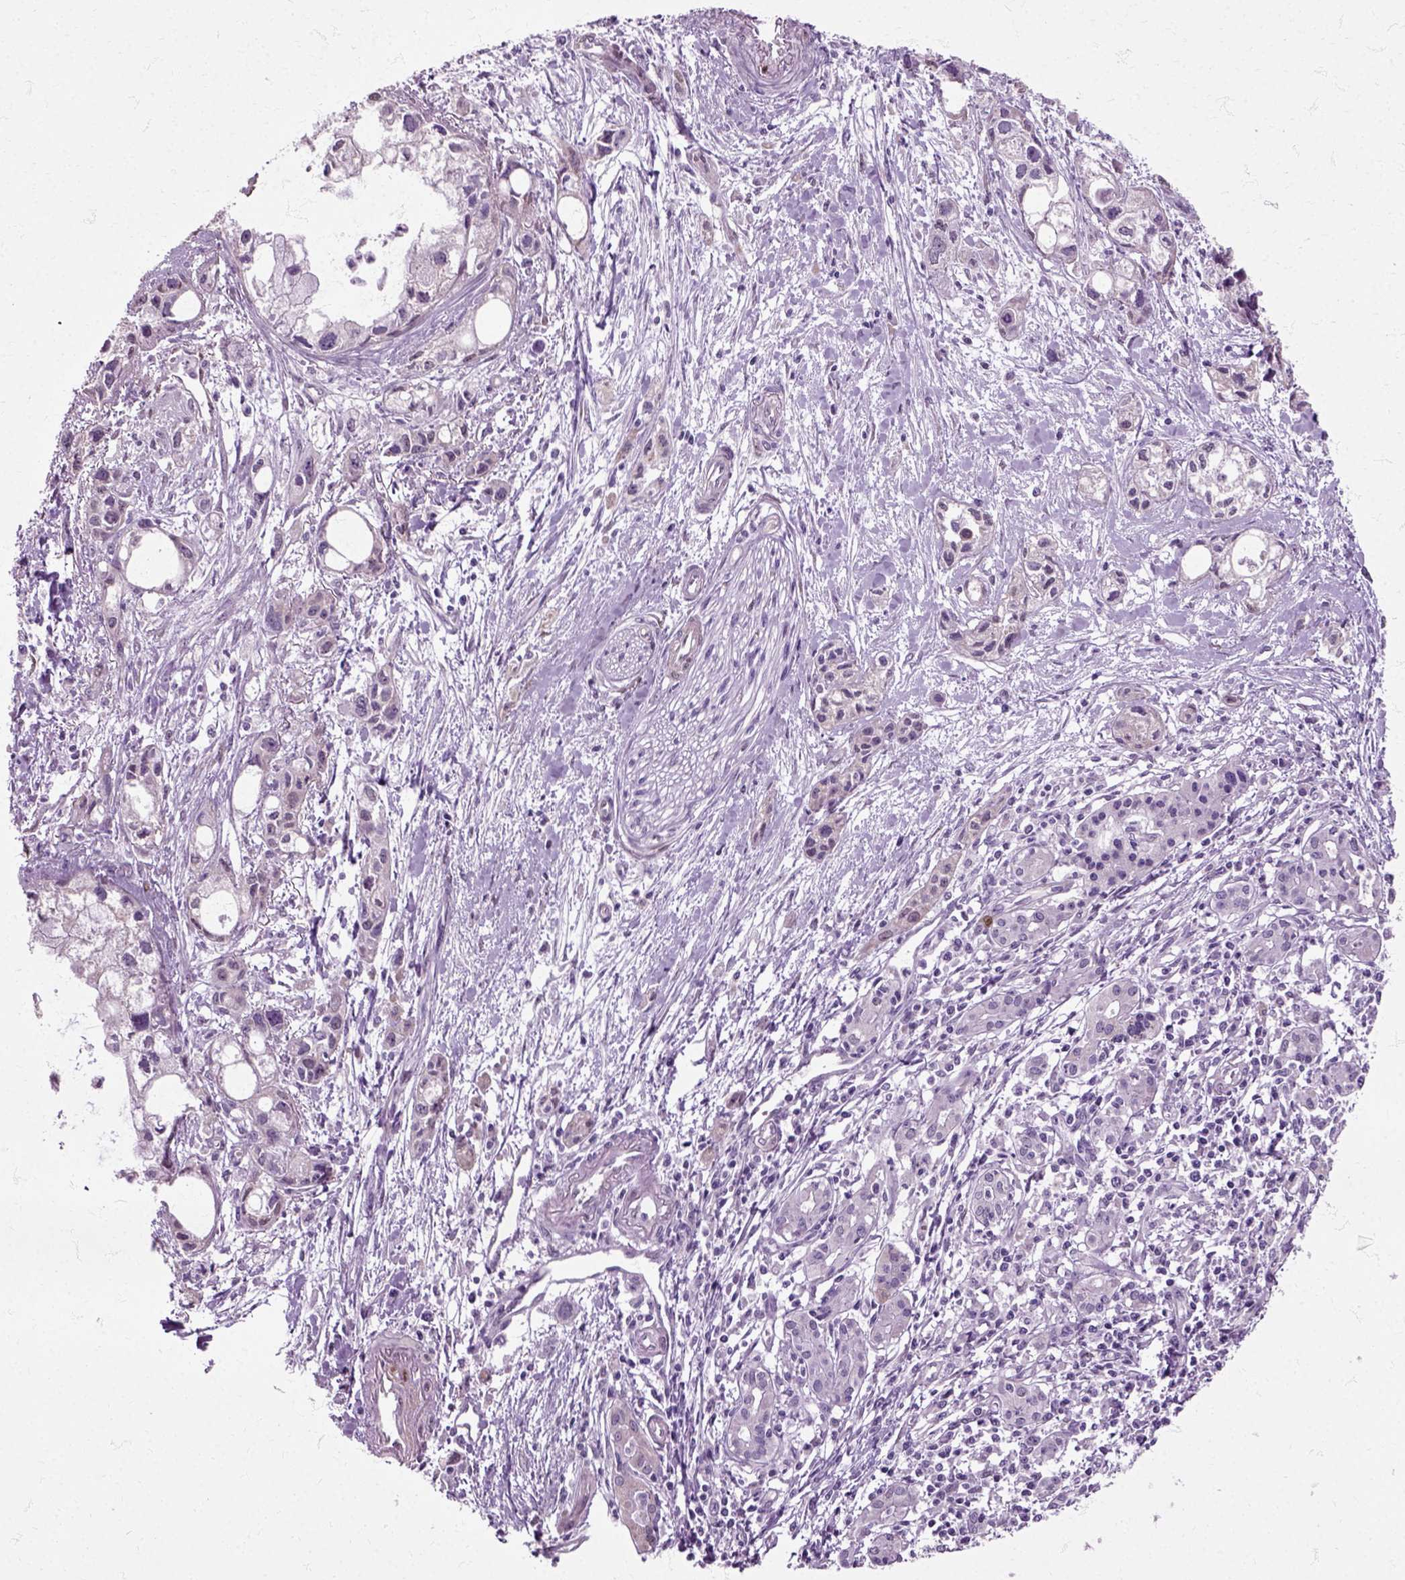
{"staining": {"intensity": "negative", "quantity": "none", "location": "none"}, "tissue": "pancreatic cancer", "cell_type": "Tumor cells", "image_type": "cancer", "snomed": [{"axis": "morphology", "description": "Adenocarcinoma, NOS"}, {"axis": "topography", "description": "Pancreas"}], "caption": "Micrograph shows no significant protein positivity in tumor cells of pancreatic adenocarcinoma.", "gene": "HSPA2", "patient": {"sex": "female", "age": 61}}